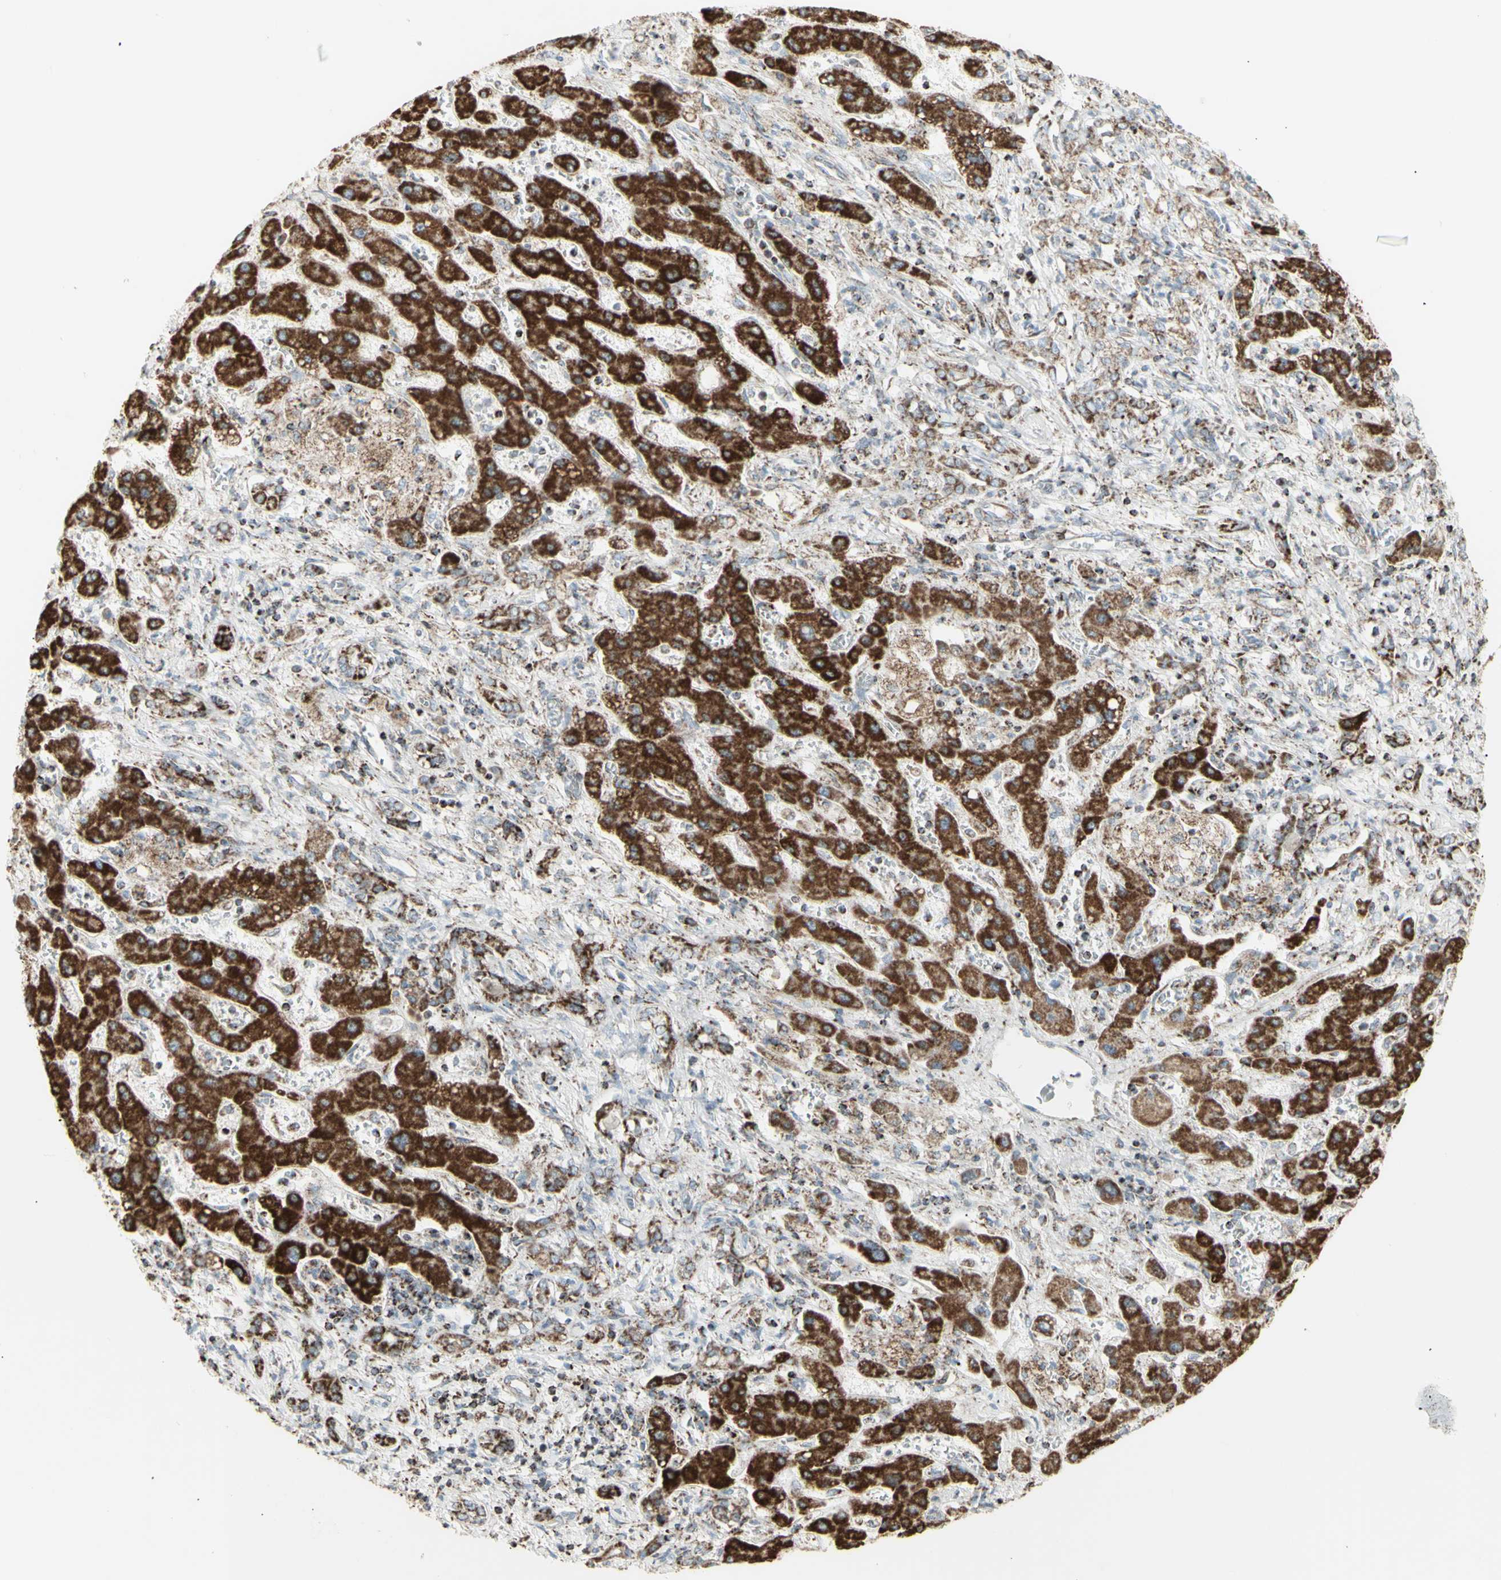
{"staining": {"intensity": "moderate", "quantity": "25%-75%", "location": "cytoplasmic/membranous"}, "tissue": "liver cancer", "cell_type": "Tumor cells", "image_type": "cancer", "snomed": [{"axis": "morphology", "description": "Cholangiocarcinoma"}, {"axis": "topography", "description": "Liver"}], "caption": "Protein expression analysis of human liver cancer reveals moderate cytoplasmic/membranous expression in about 25%-75% of tumor cells. (Stains: DAB in brown, nuclei in blue, Microscopy: brightfield microscopy at high magnification).", "gene": "PLGRKT", "patient": {"sex": "male", "age": 50}}